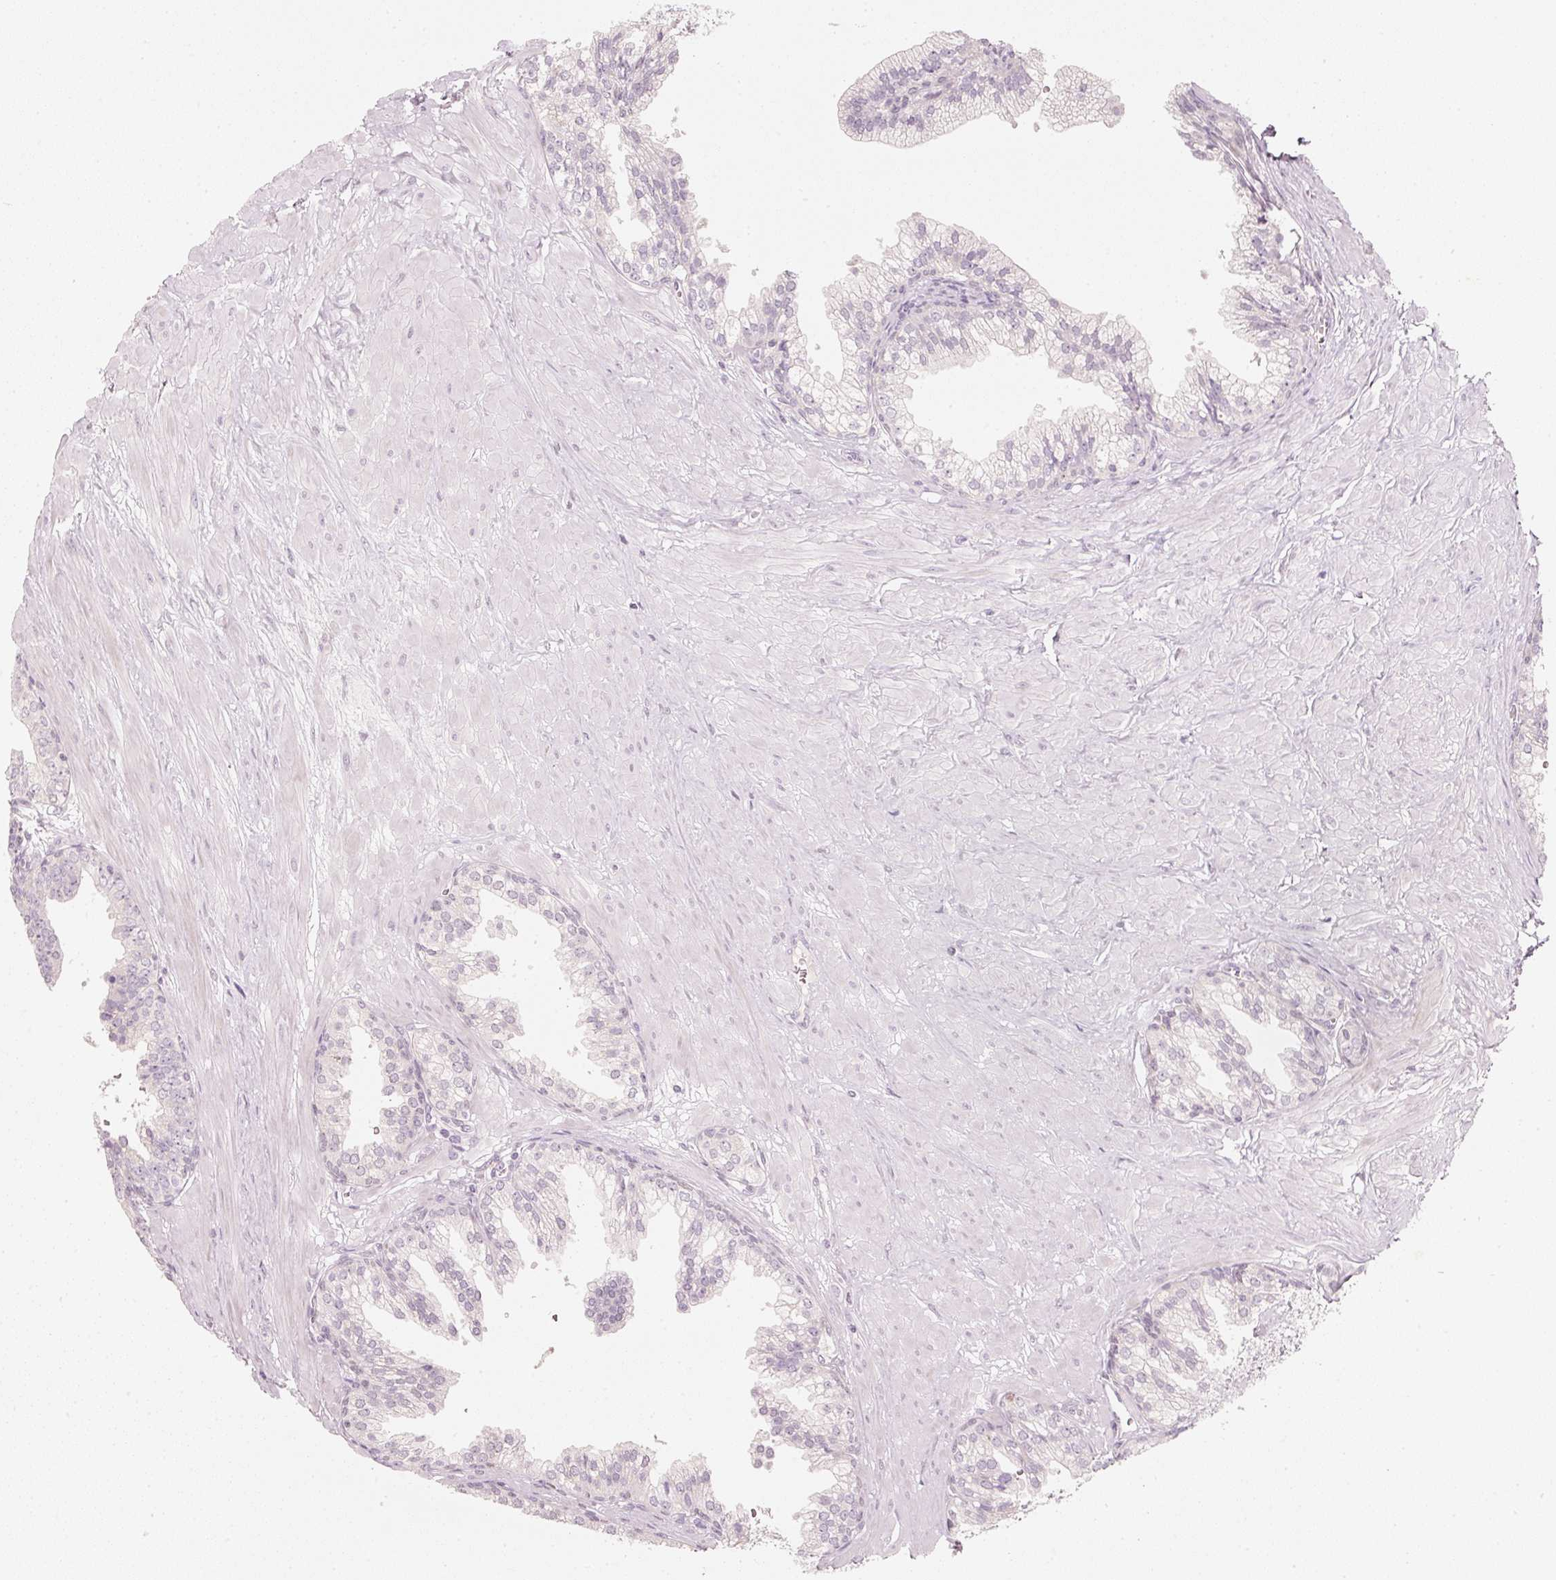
{"staining": {"intensity": "negative", "quantity": "none", "location": "none"}, "tissue": "prostate", "cell_type": "Glandular cells", "image_type": "normal", "snomed": [{"axis": "morphology", "description": "Normal tissue, NOS"}, {"axis": "topography", "description": "Prostate"}, {"axis": "topography", "description": "Peripheral nerve tissue"}], "caption": "The photomicrograph displays no staining of glandular cells in benign prostate. Nuclei are stained in blue.", "gene": "TREX2", "patient": {"sex": "male", "age": 55}}